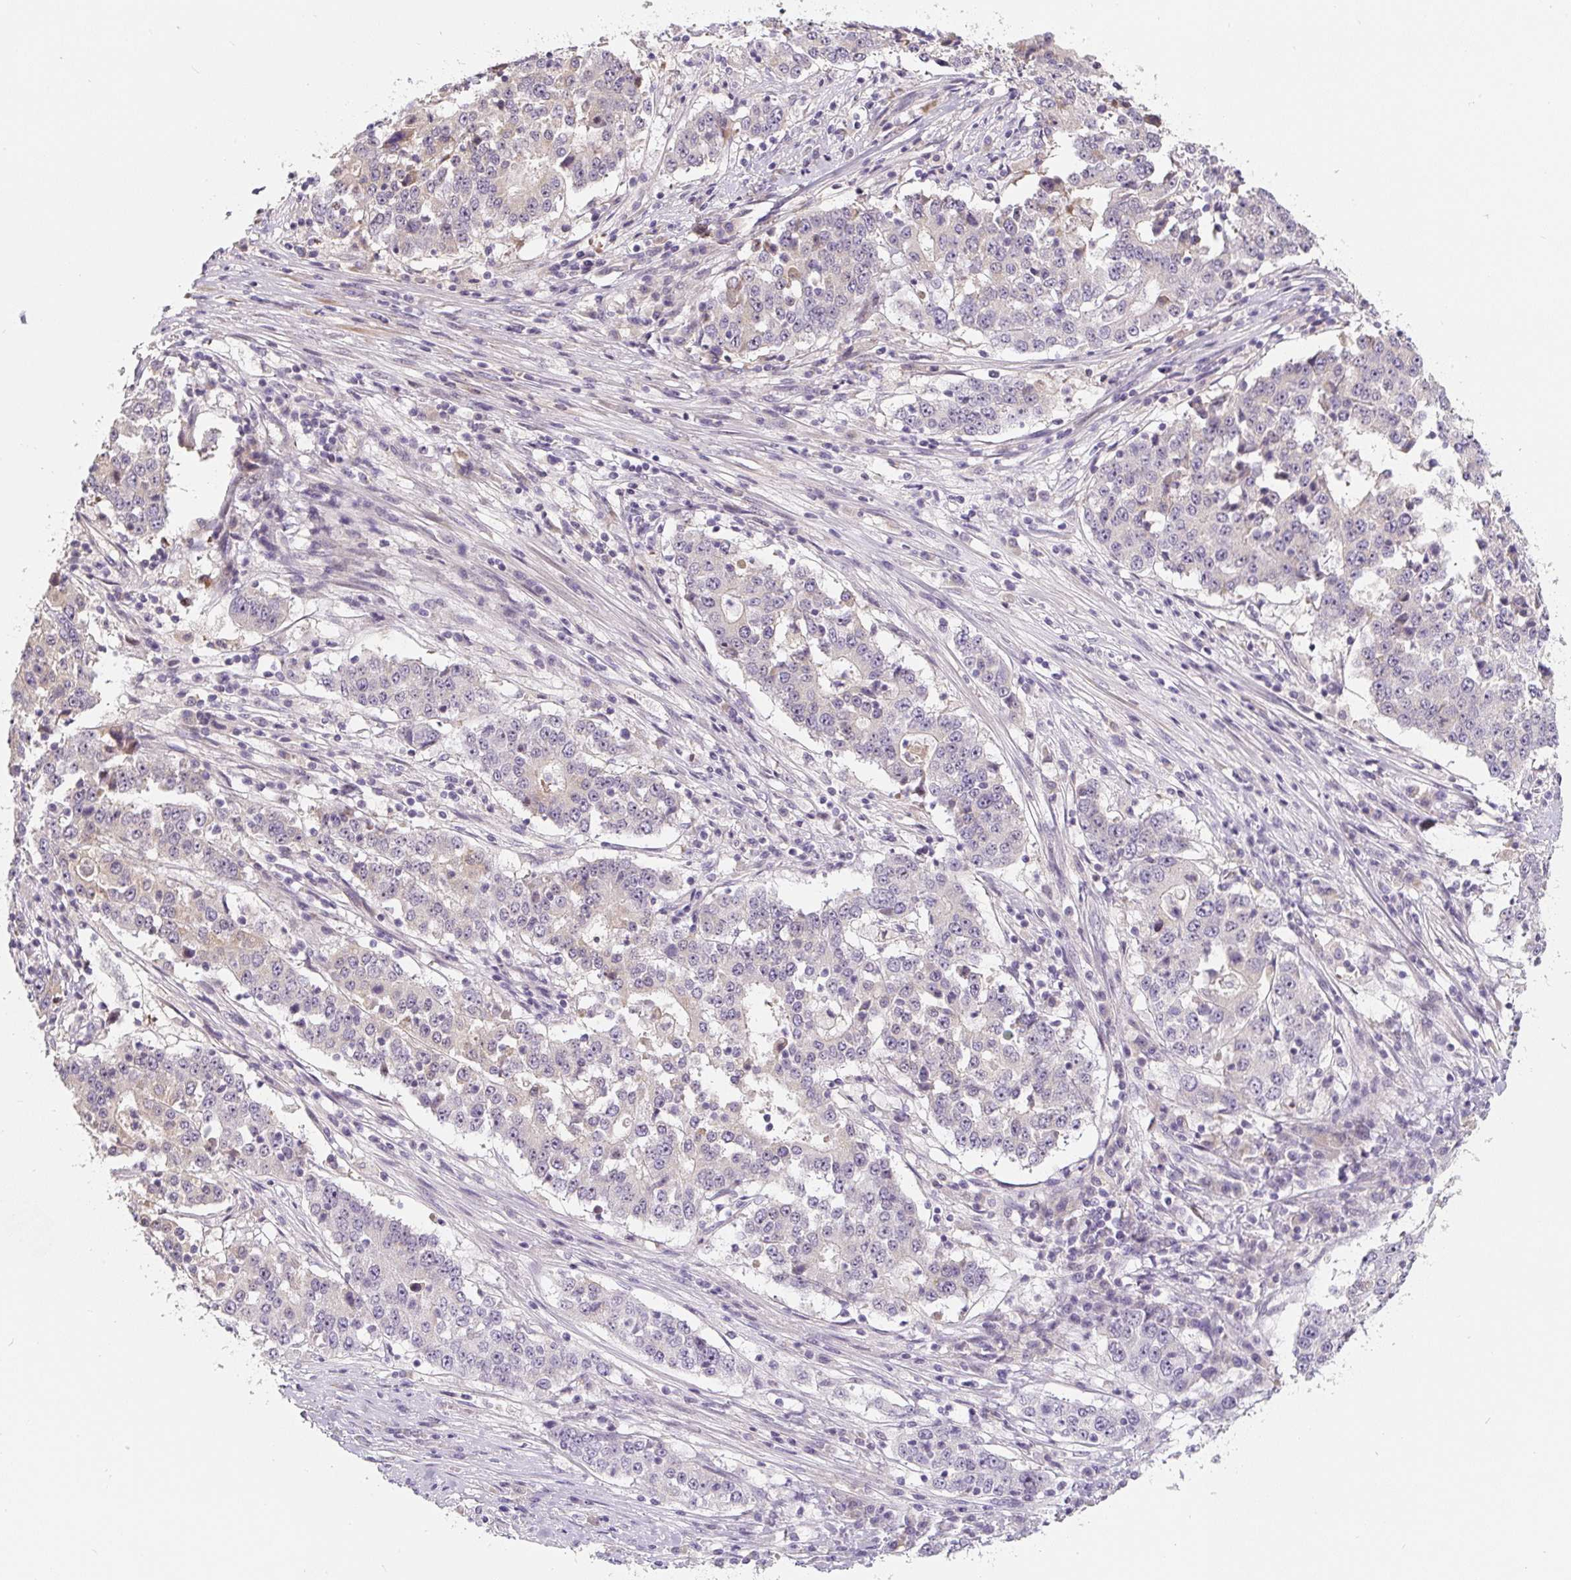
{"staining": {"intensity": "negative", "quantity": "none", "location": "none"}, "tissue": "stomach cancer", "cell_type": "Tumor cells", "image_type": "cancer", "snomed": [{"axis": "morphology", "description": "Adenocarcinoma, NOS"}, {"axis": "topography", "description": "Stomach"}], "caption": "Immunohistochemistry (IHC) of stomach cancer (adenocarcinoma) displays no staining in tumor cells.", "gene": "PWWP3B", "patient": {"sex": "male", "age": 59}}